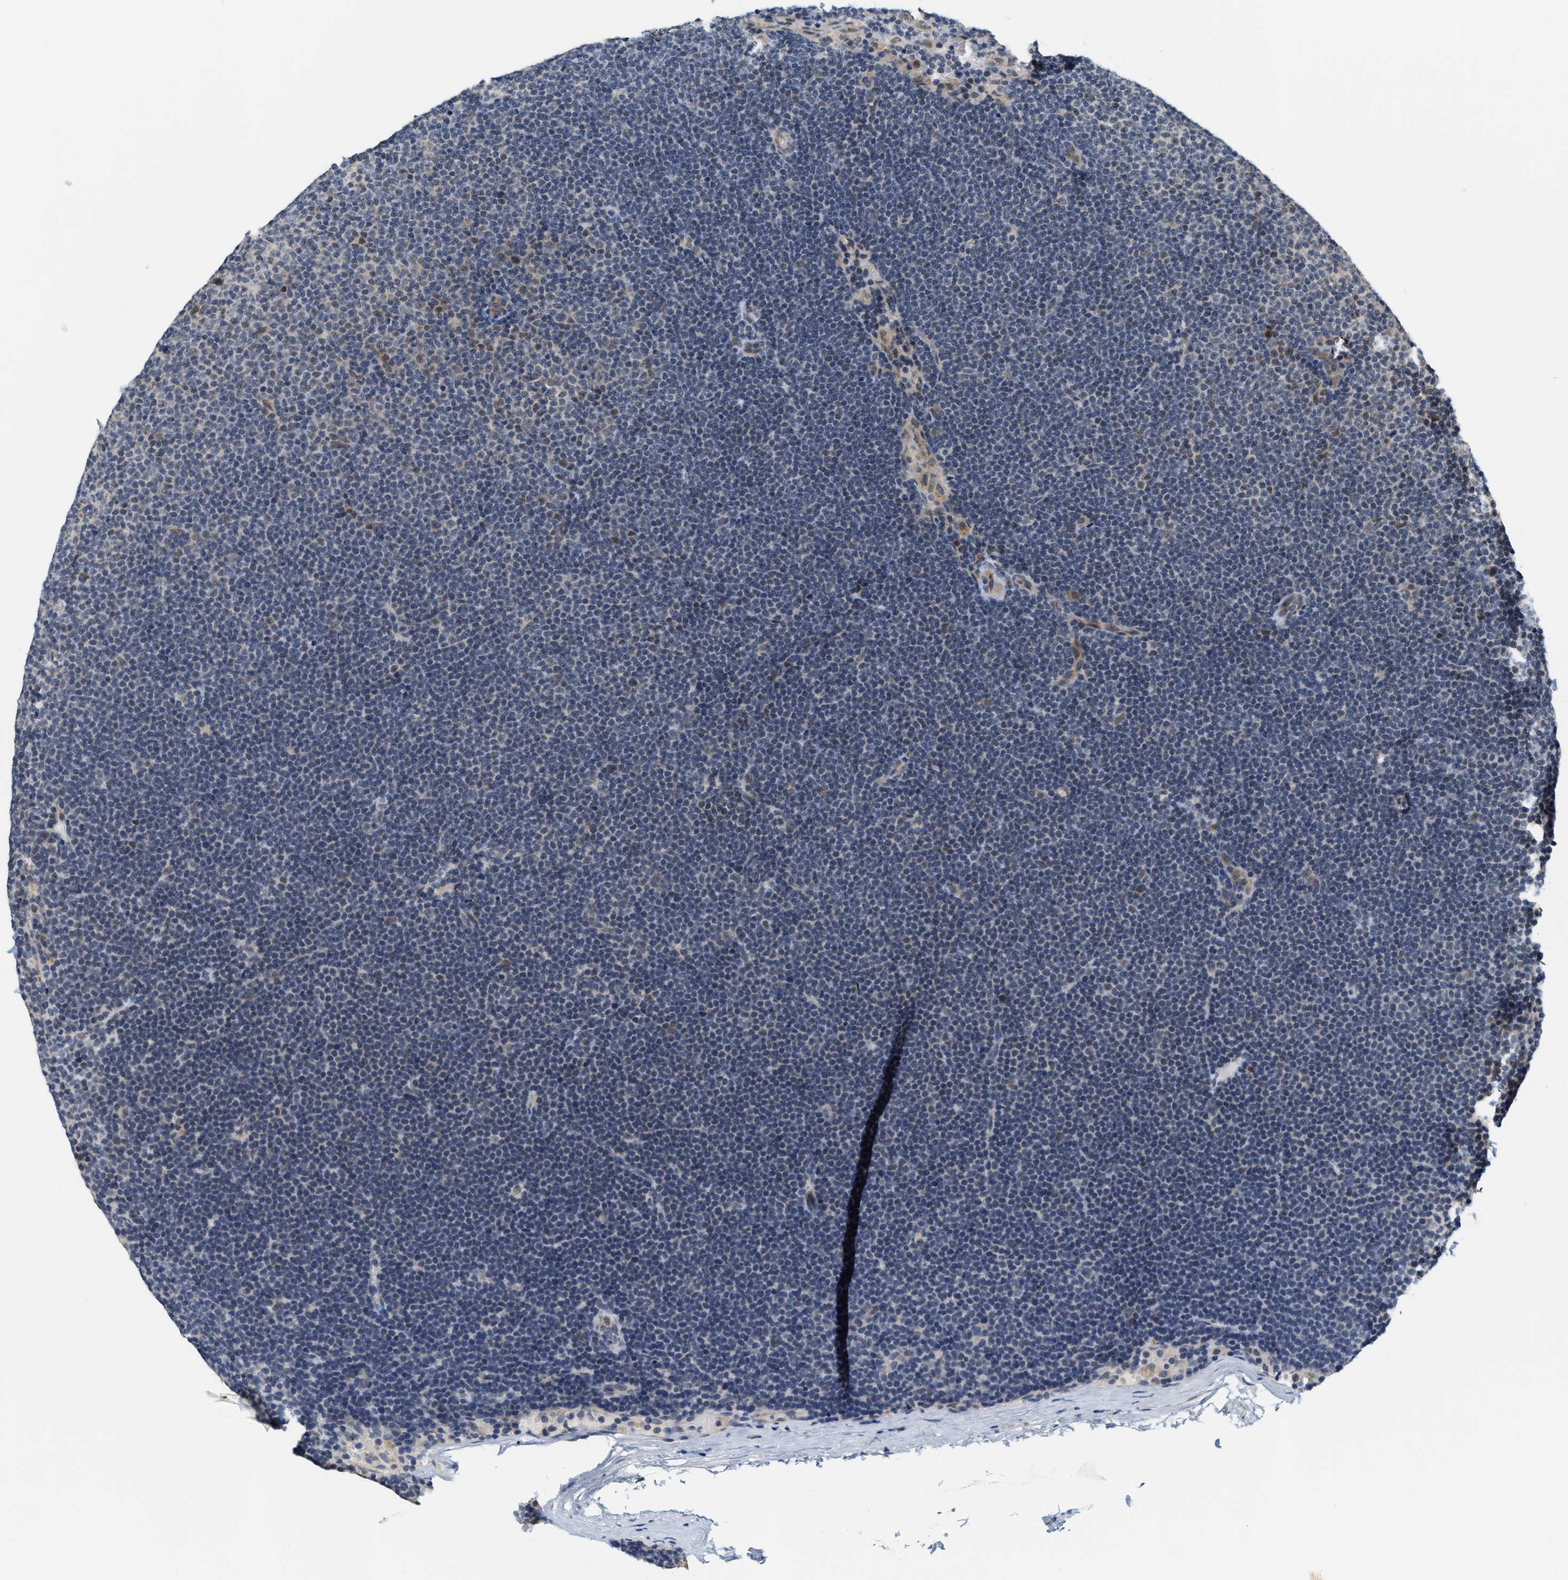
{"staining": {"intensity": "negative", "quantity": "none", "location": "none"}, "tissue": "lymphoma", "cell_type": "Tumor cells", "image_type": "cancer", "snomed": [{"axis": "morphology", "description": "Malignant lymphoma, non-Hodgkin's type, Low grade"}, {"axis": "topography", "description": "Lymph node"}], "caption": "This micrograph is of lymphoma stained with IHC to label a protein in brown with the nuclei are counter-stained blue. There is no staining in tumor cells.", "gene": "GIGYF1", "patient": {"sex": "female", "age": 53}}